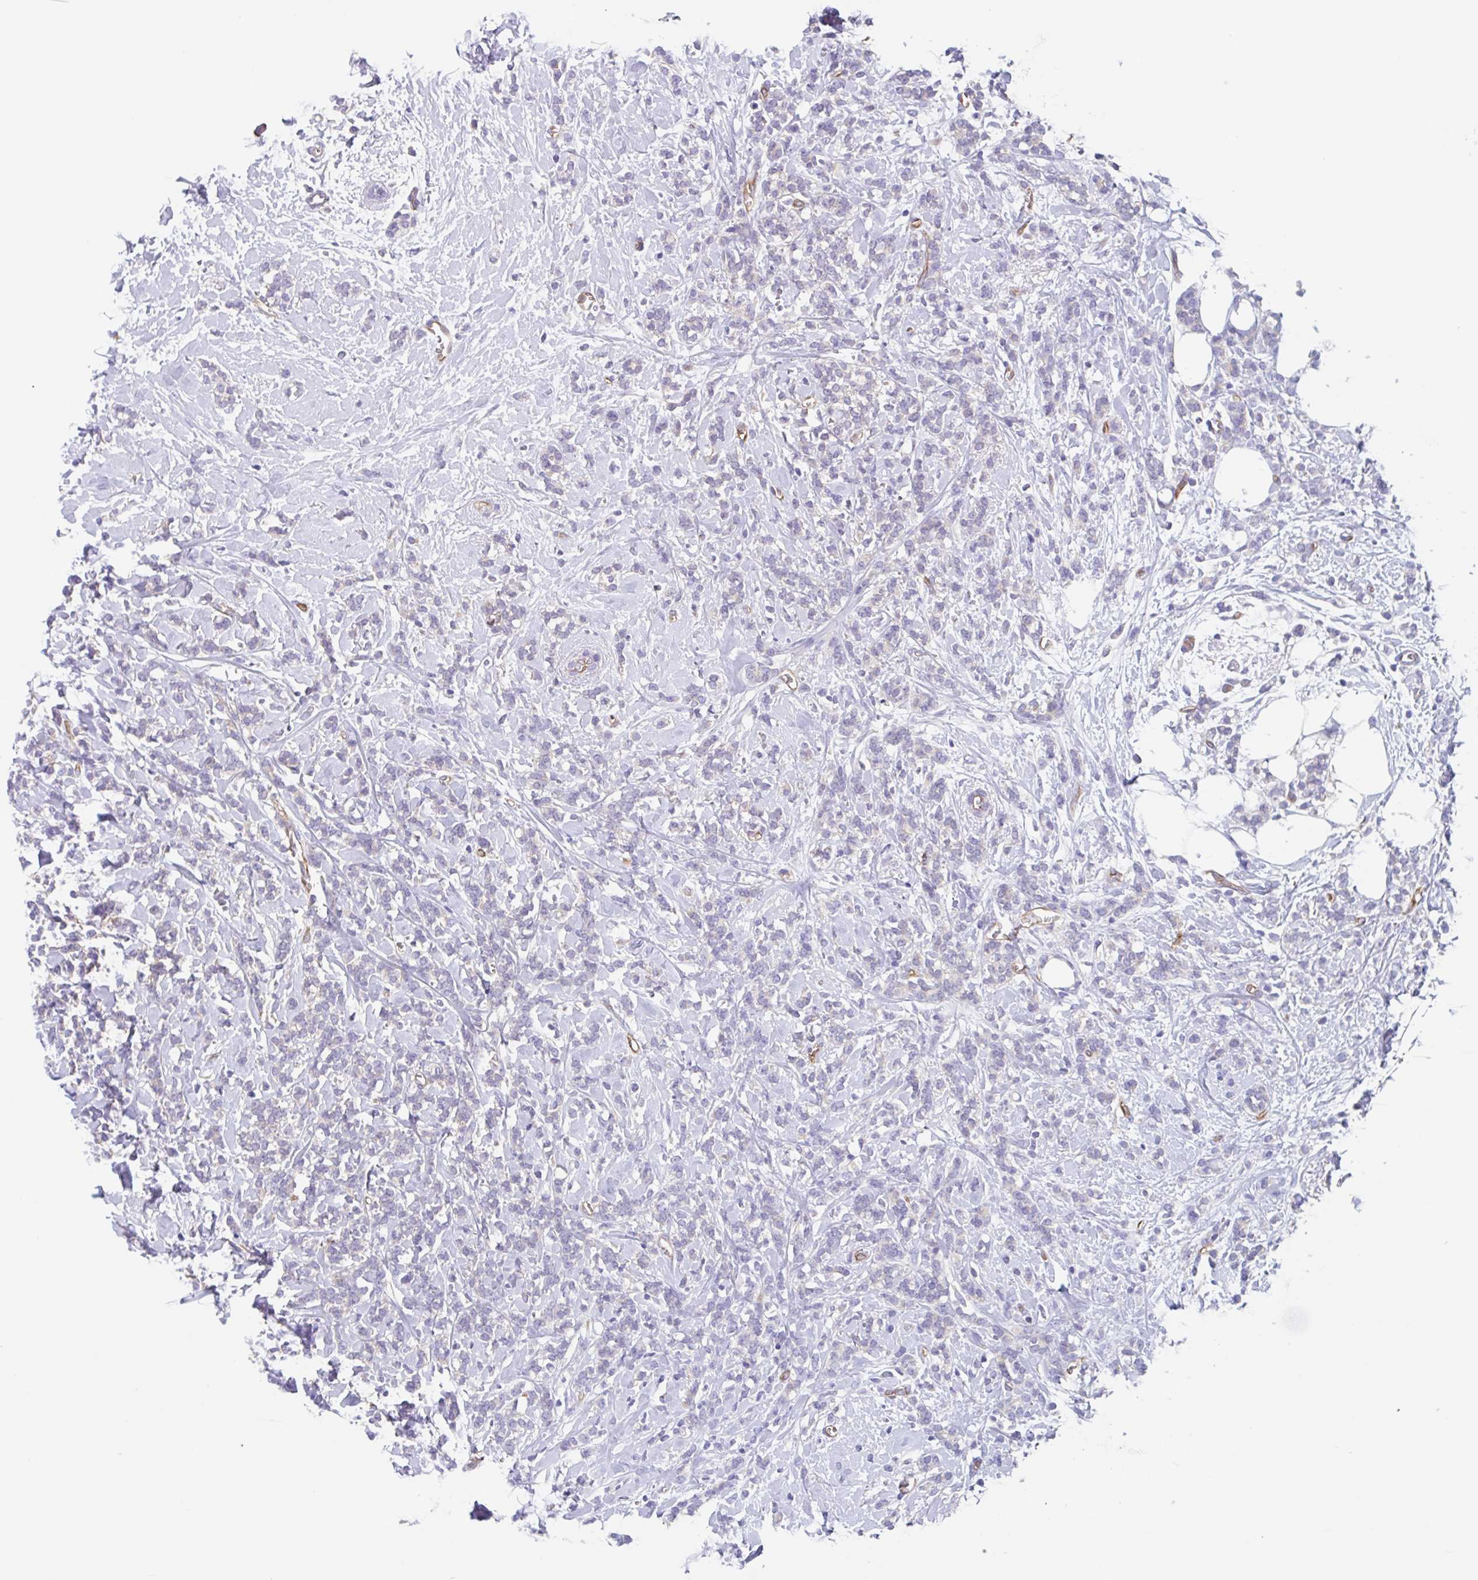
{"staining": {"intensity": "negative", "quantity": "none", "location": "none"}, "tissue": "breast cancer", "cell_type": "Tumor cells", "image_type": "cancer", "snomed": [{"axis": "morphology", "description": "Lobular carcinoma"}, {"axis": "topography", "description": "Breast"}], "caption": "Tumor cells are negative for protein expression in human breast lobular carcinoma.", "gene": "EHD4", "patient": {"sex": "female", "age": 59}}